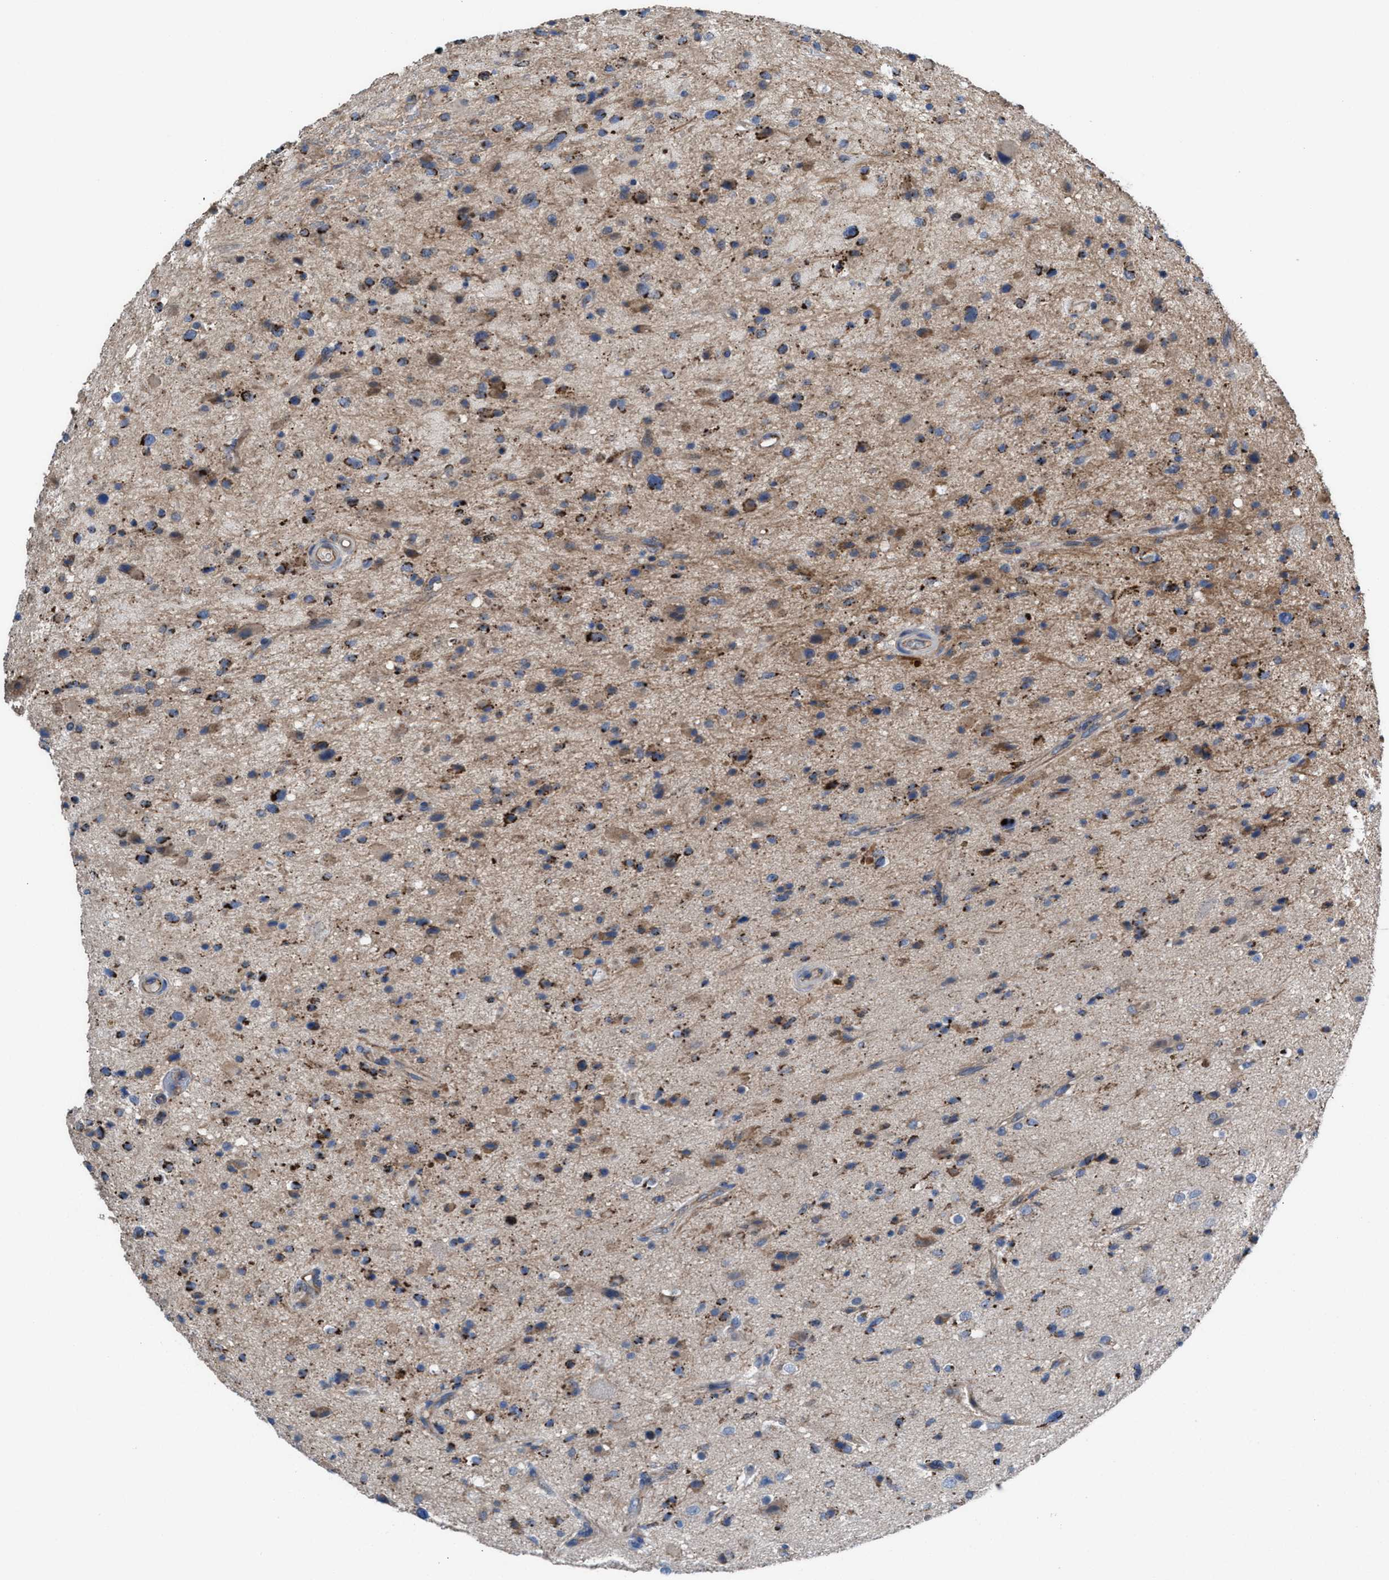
{"staining": {"intensity": "weak", "quantity": ">75%", "location": "cytoplasmic/membranous"}, "tissue": "glioma", "cell_type": "Tumor cells", "image_type": "cancer", "snomed": [{"axis": "morphology", "description": "Glioma, malignant, High grade"}, {"axis": "topography", "description": "Brain"}], "caption": "Tumor cells show weak cytoplasmic/membranous expression in about >75% of cells in malignant glioma (high-grade). (brown staining indicates protein expression, while blue staining denotes nuclei).", "gene": "MRM1", "patient": {"sex": "male", "age": 33}}